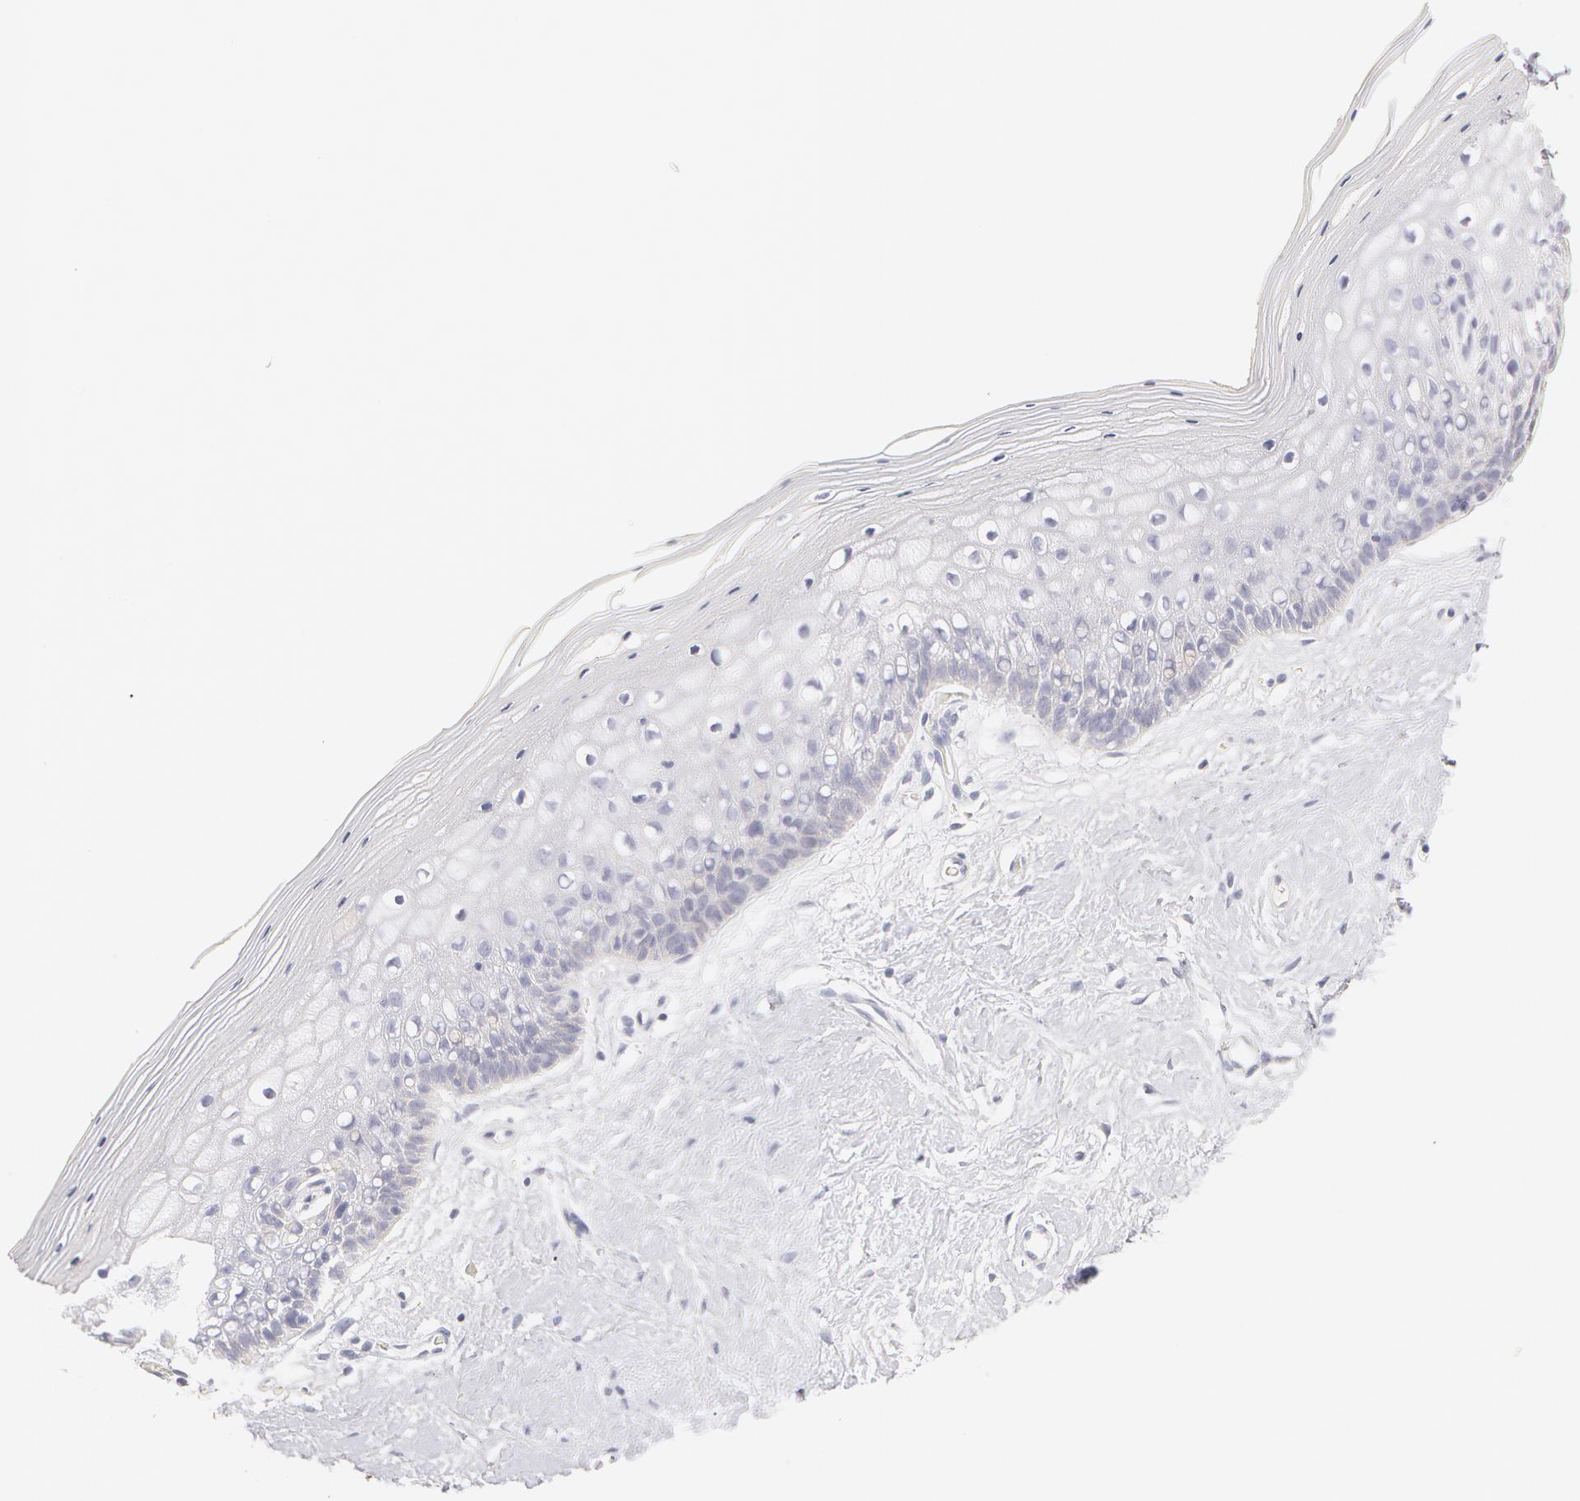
{"staining": {"intensity": "negative", "quantity": "none", "location": "none"}, "tissue": "vagina", "cell_type": "Squamous epithelial cells", "image_type": "normal", "snomed": [{"axis": "morphology", "description": "Normal tissue, NOS"}, {"axis": "topography", "description": "Vagina"}], "caption": "Protein analysis of unremarkable vagina displays no significant positivity in squamous epithelial cells. (Stains: DAB immunohistochemistry (IHC) with hematoxylin counter stain, Microscopy: brightfield microscopy at high magnification).", "gene": "KRT8", "patient": {"sex": "female", "age": 46}}